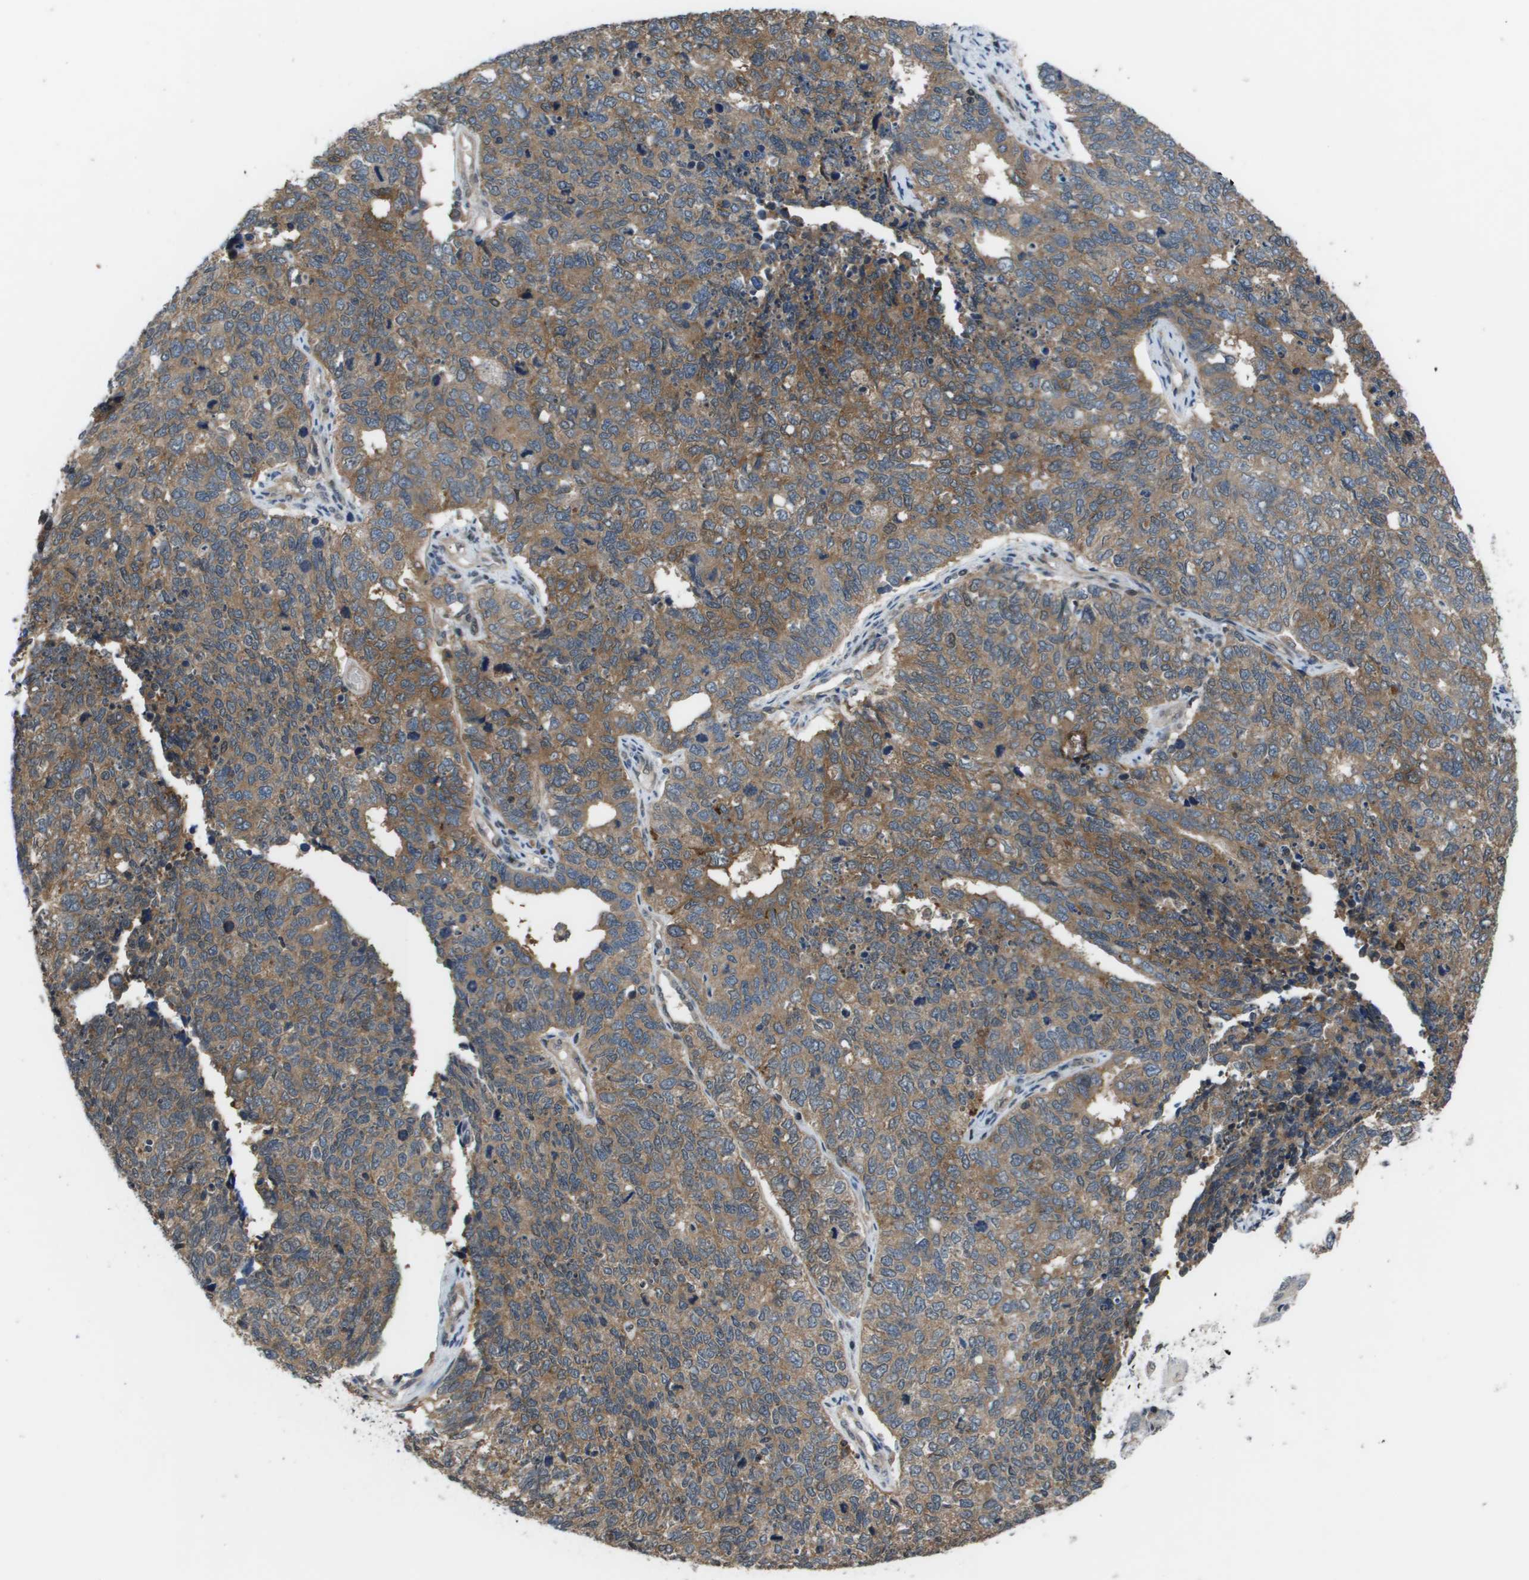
{"staining": {"intensity": "moderate", "quantity": ">75%", "location": "cytoplasmic/membranous"}, "tissue": "cervical cancer", "cell_type": "Tumor cells", "image_type": "cancer", "snomed": [{"axis": "morphology", "description": "Squamous cell carcinoma, NOS"}, {"axis": "topography", "description": "Cervix"}], "caption": "Human cervical cancer stained for a protein (brown) reveals moderate cytoplasmic/membranous positive expression in approximately >75% of tumor cells.", "gene": "ENPP5", "patient": {"sex": "female", "age": 63}}